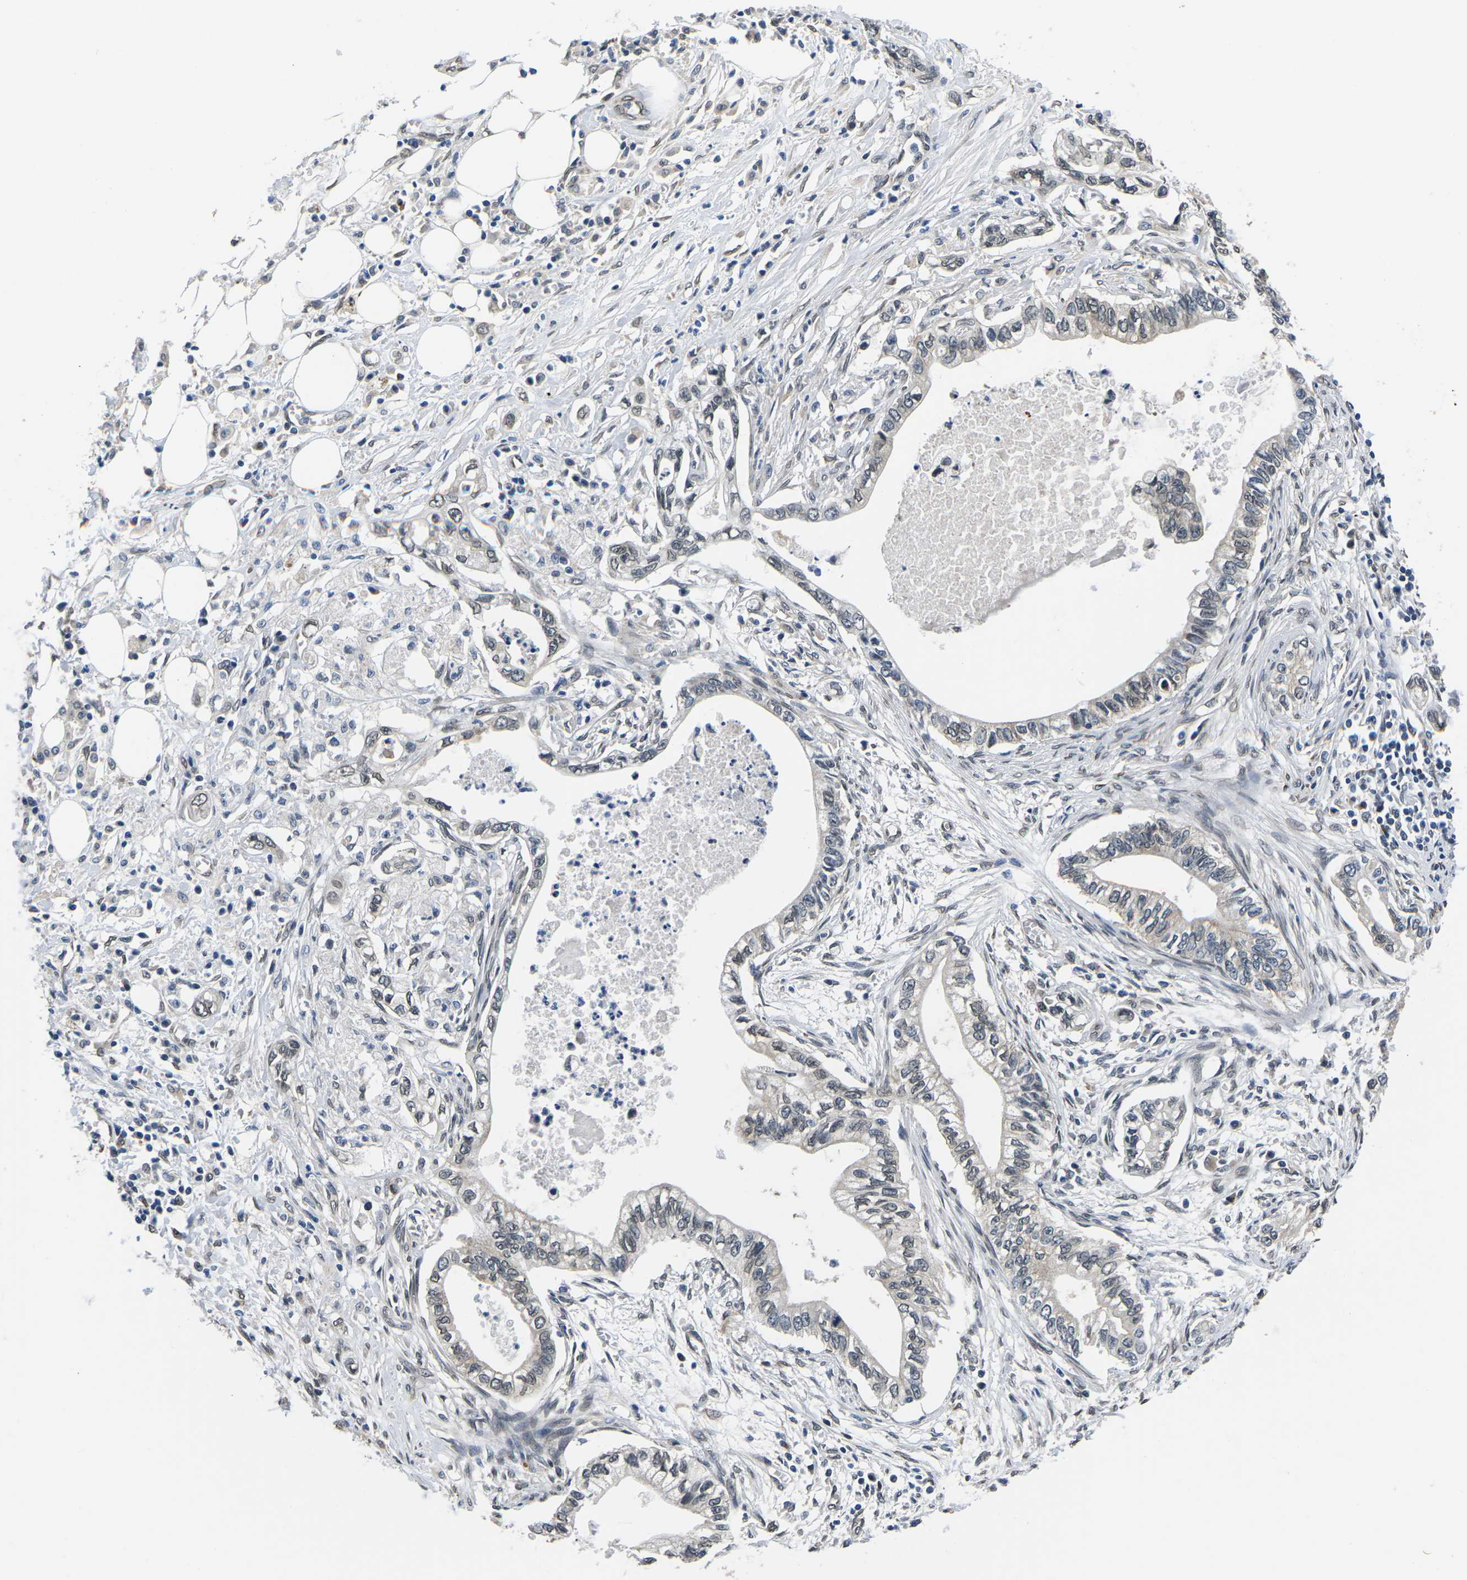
{"staining": {"intensity": "negative", "quantity": "none", "location": "none"}, "tissue": "pancreatic cancer", "cell_type": "Tumor cells", "image_type": "cancer", "snomed": [{"axis": "morphology", "description": "Adenocarcinoma, NOS"}, {"axis": "topography", "description": "Pancreas"}], "caption": "This is an immunohistochemistry (IHC) histopathology image of pancreatic cancer. There is no expression in tumor cells.", "gene": "SNX10", "patient": {"sex": "male", "age": 56}}